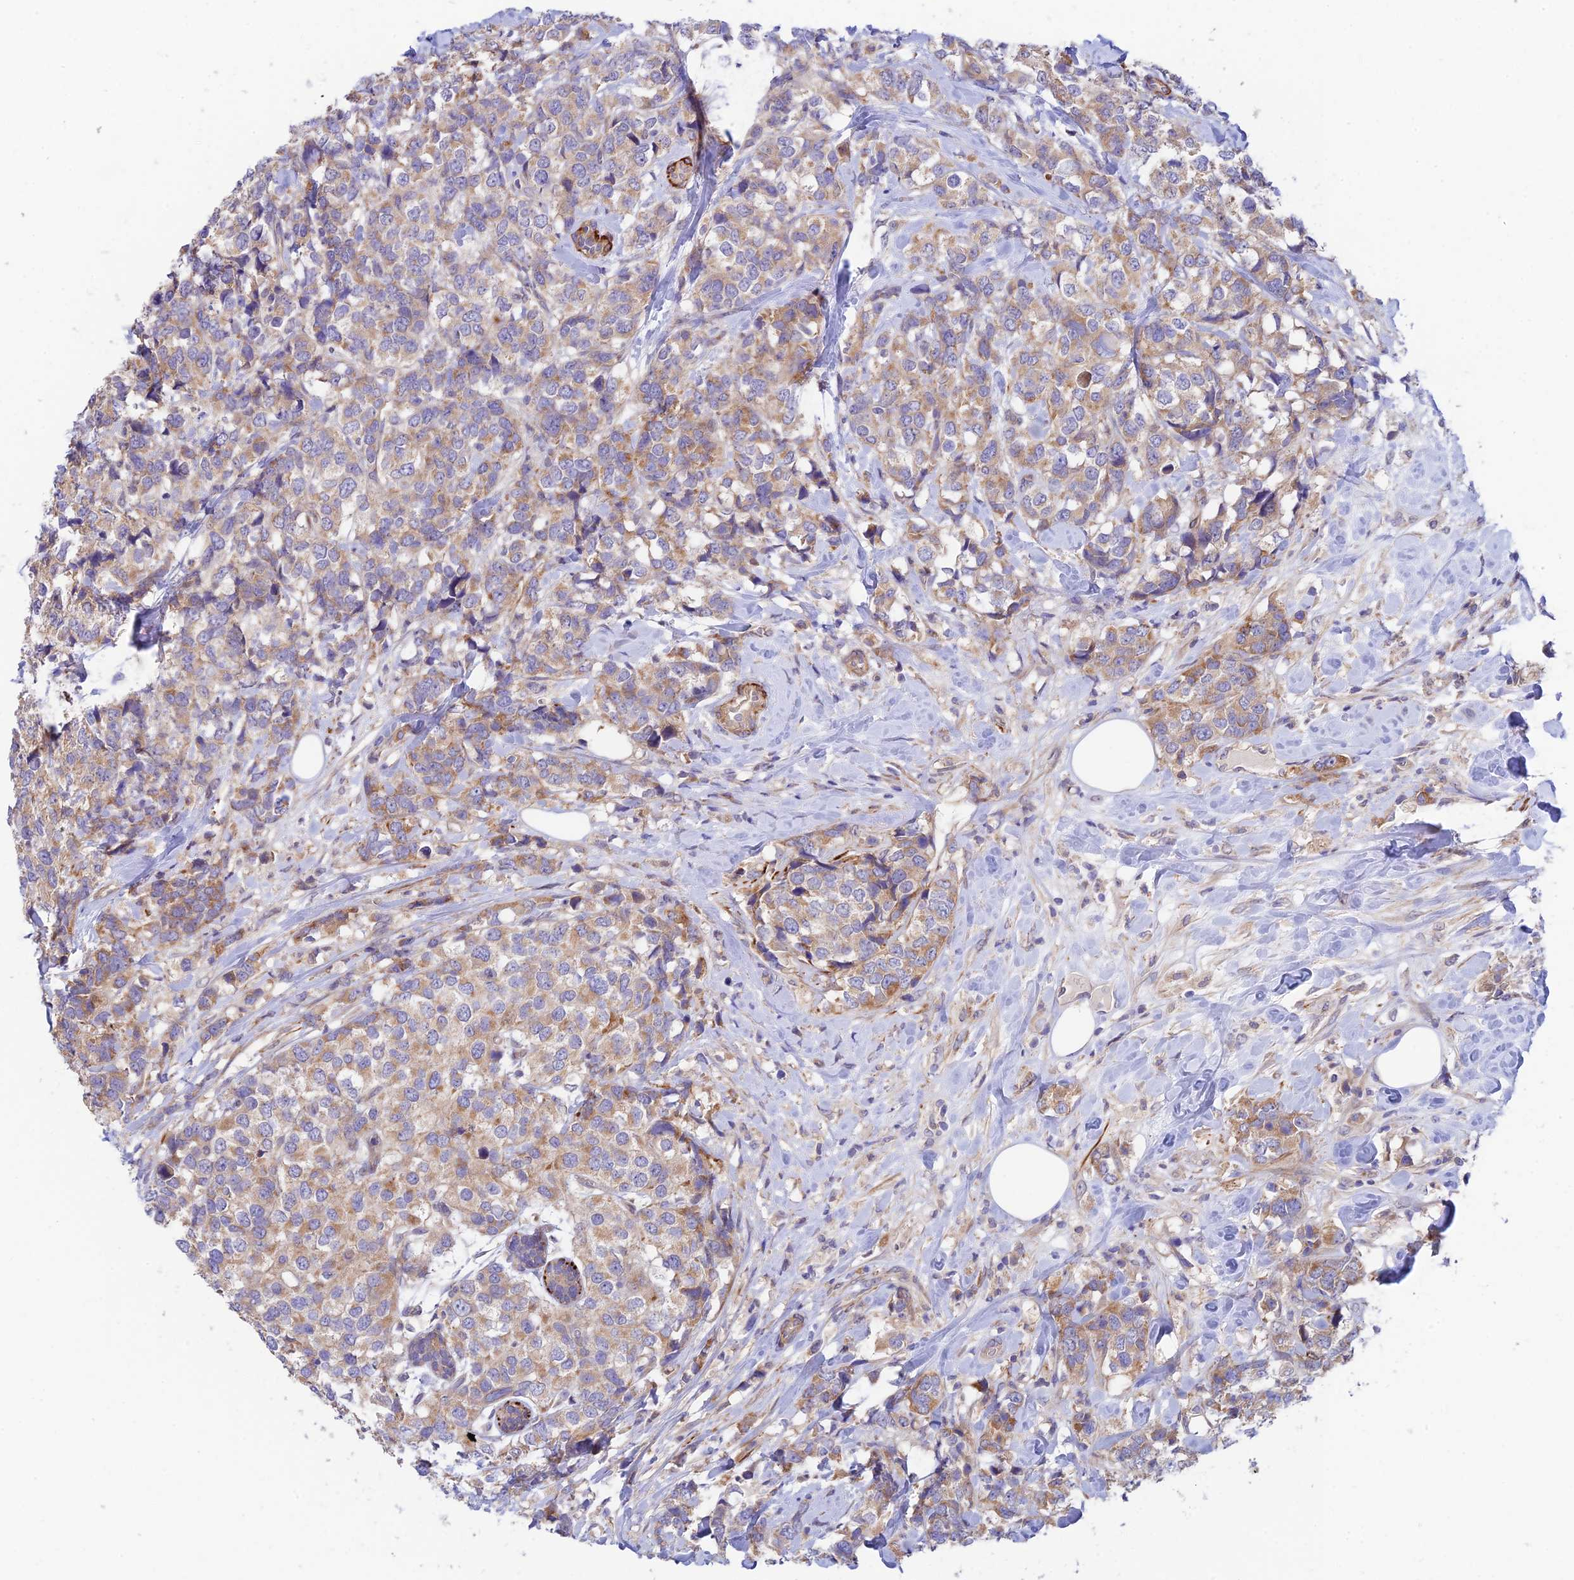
{"staining": {"intensity": "moderate", "quantity": ">75%", "location": "cytoplasmic/membranous"}, "tissue": "breast cancer", "cell_type": "Tumor cells", "image_type": "cancer", "snomed": [{"axis": "morphology", "description": "Lobular carcinoma"}, {"axis": "topography", "description": "Breast"}], "caption": "An immunohistochemistry (IHC) image of tumor tissue is shown. Protein staining in brown highlights moderate cytoplasmic/membranous positivity in breast lobular carcinoma within tumor cells.", "gene": "ANKRD50", "patient": {"sex": "female", "age": 59}}